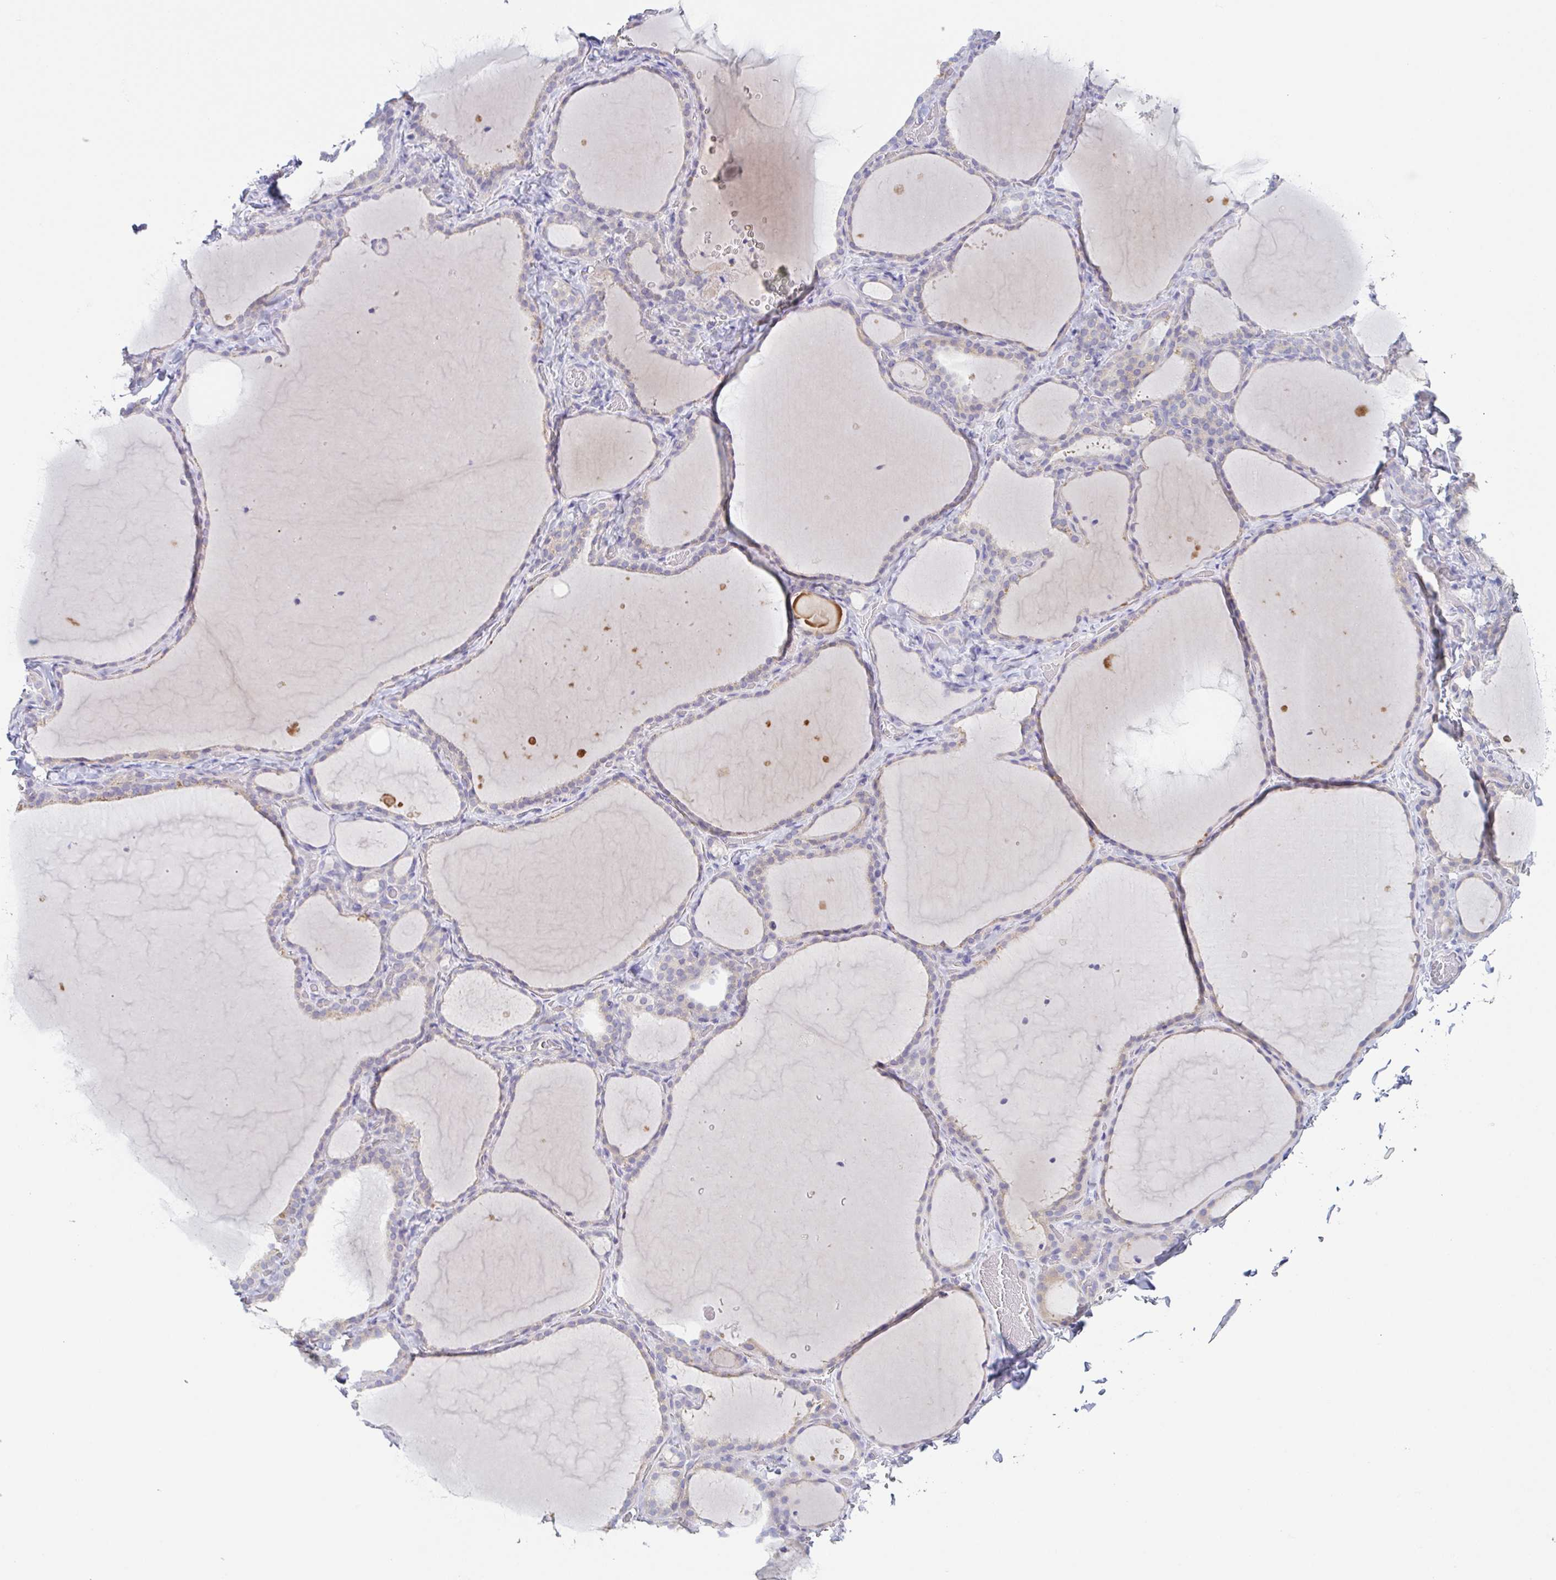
{"staining": {"intensity": "negative", "quantity": "none", "location": "none"}, "tissue": "thyroid gland", "cell_type": "Glandular cells", "image_type": "normal", "snomed": [{"axis": "morphology", "description": "Normal tissue, NOS"}, {"axis": "topography", "description": "Thyroid gland"}], "caption": "Thyroid gland was stained to show a protein in brown. There is no significant expression in glandular cells.", "gene": "HTR2A", "patient": {"sex": "female", "age": 22}}